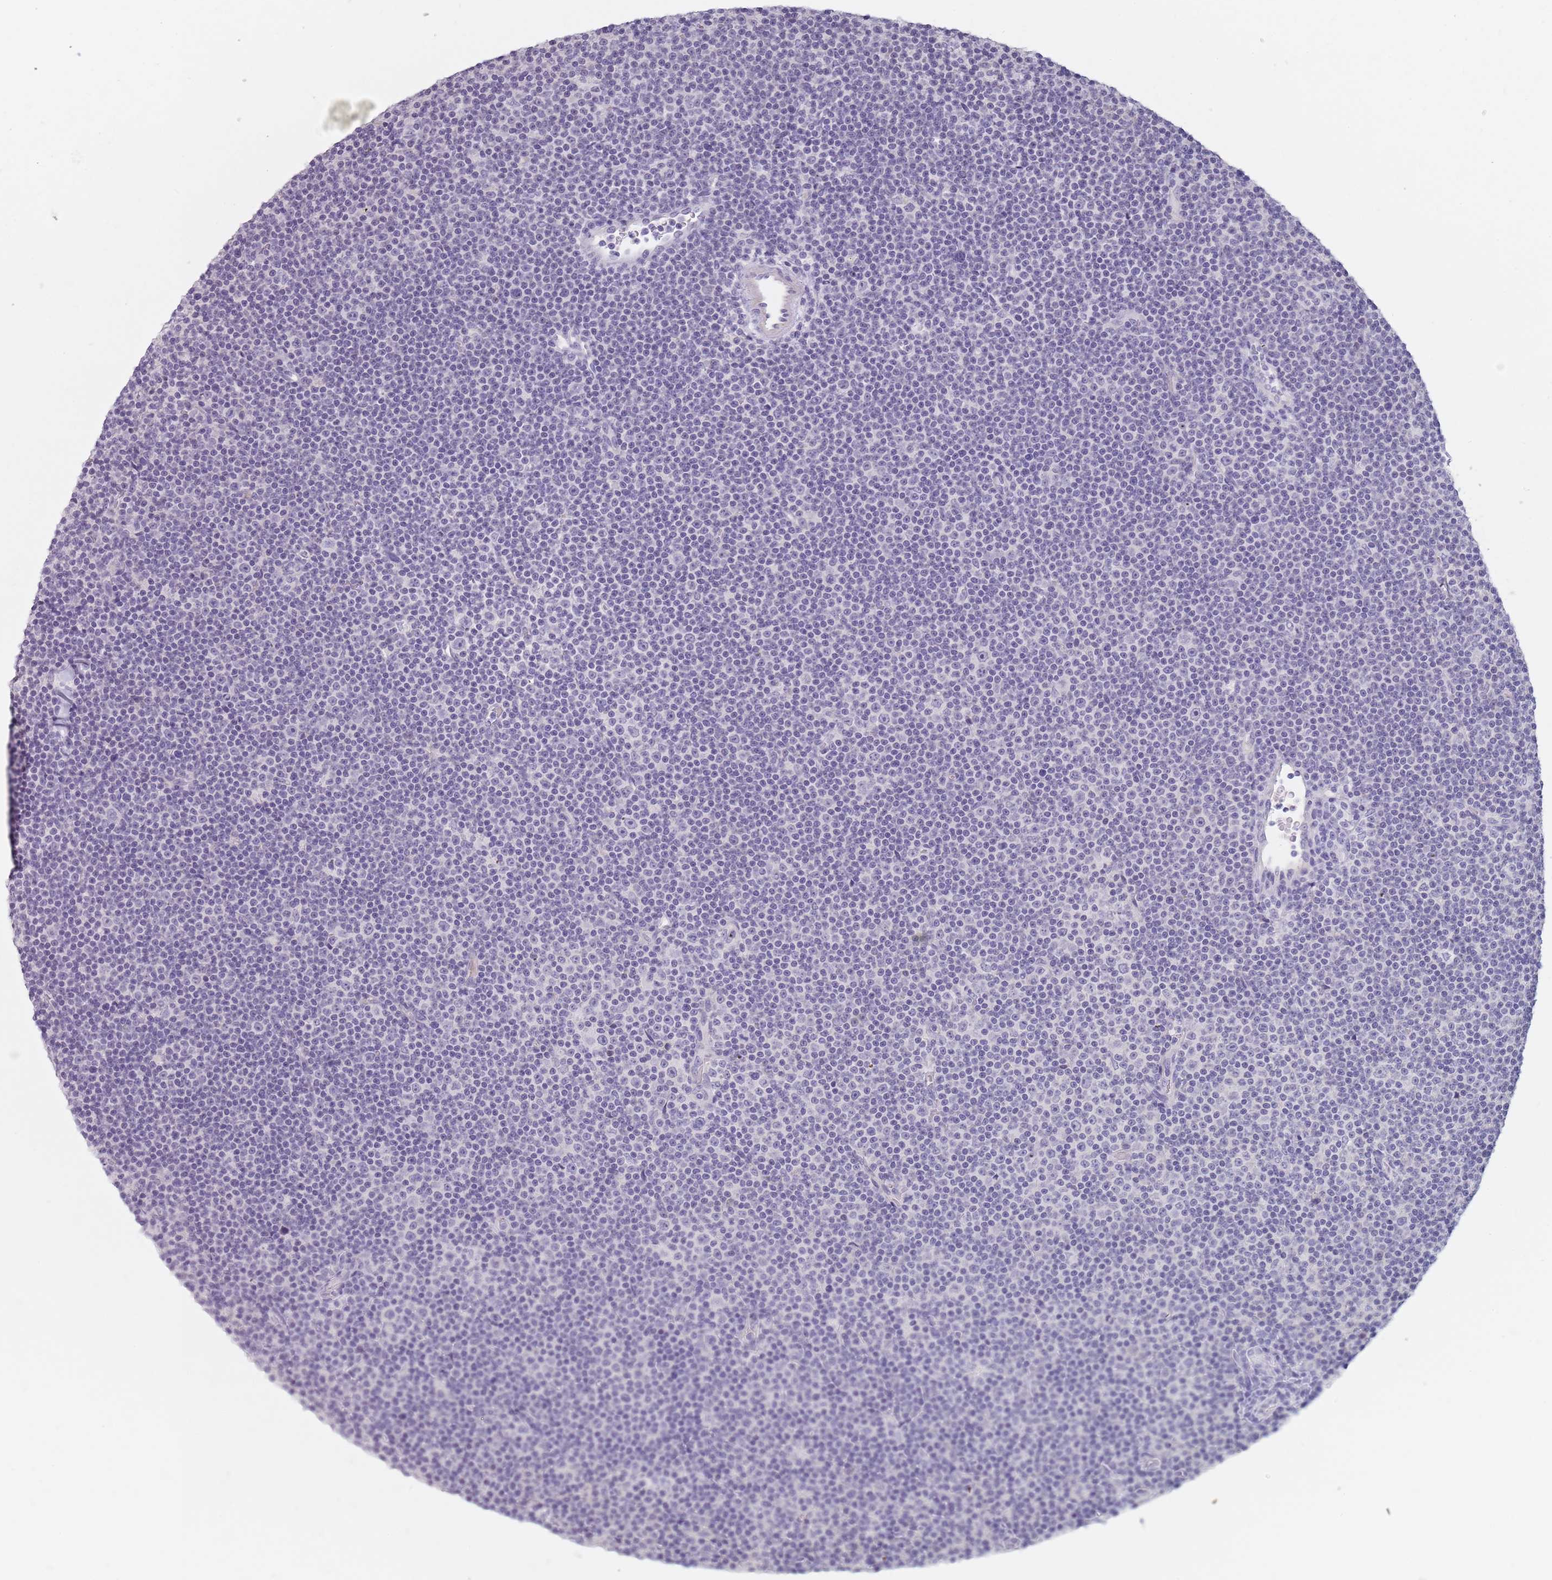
{"staining": {"intensity": "negative", "quantity": "none", "location": "none"}, "tissue": "lymphoma", "cell_type": "Tumor cells", "image_type": "cancer", "snomed": [{"axis": "morphology", "description": "Malignant lymphoma, non-Hodgkin's type, Low grade"}, {"axis": "topography", "description": "Lymph node"}], "caption": "This photomicrograph is of lymphoma stained with immunohistochemistry to label a protein in brown with the nuclei are counter-stained blue. There is no expression in tumor cells.", "gene": "CEP19", "patient": {"sex": "female", "age": 67}}